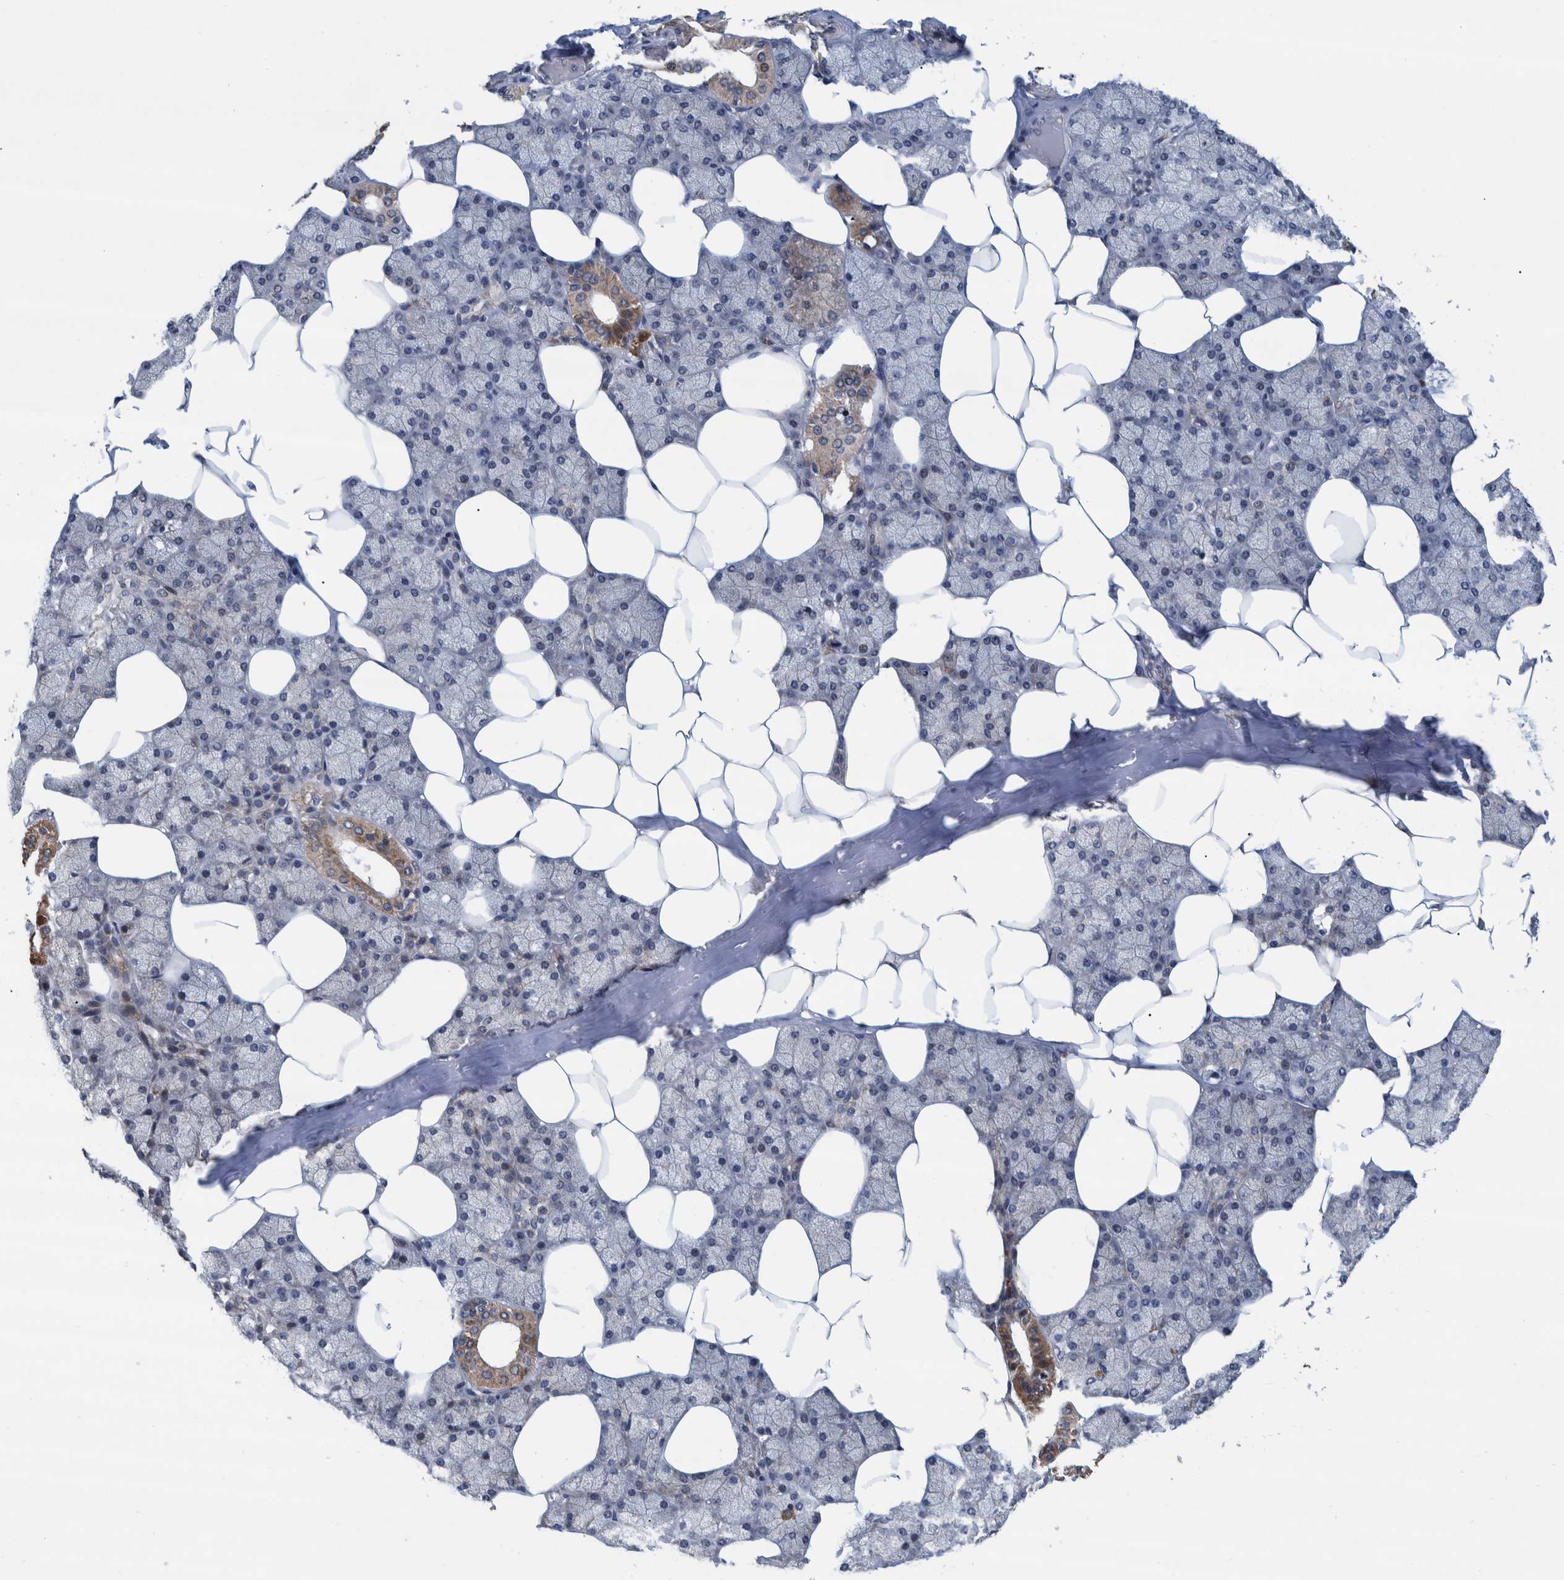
{"staining": {"intensity": "moderate", "quantity": "<25%", "location": "cytoplasmic/membranous"}, "tissue": "salivary gland", "cell_type": "Glandular cells", "image_type": "normal", "snomed": [{"axis": "morphology", "description": "Normal tissue, NOS"}, {"axis": "topography", "description": "Salivary gland"}], "caption": "Normal salivary gland was stained to show a protein in brown. There is low levels of moderate cytoplasmic/membranous staining in approximately <25% of glandular cells.", "gene": "MRPS7", "patient": {"sex": "male", "age": 62}}